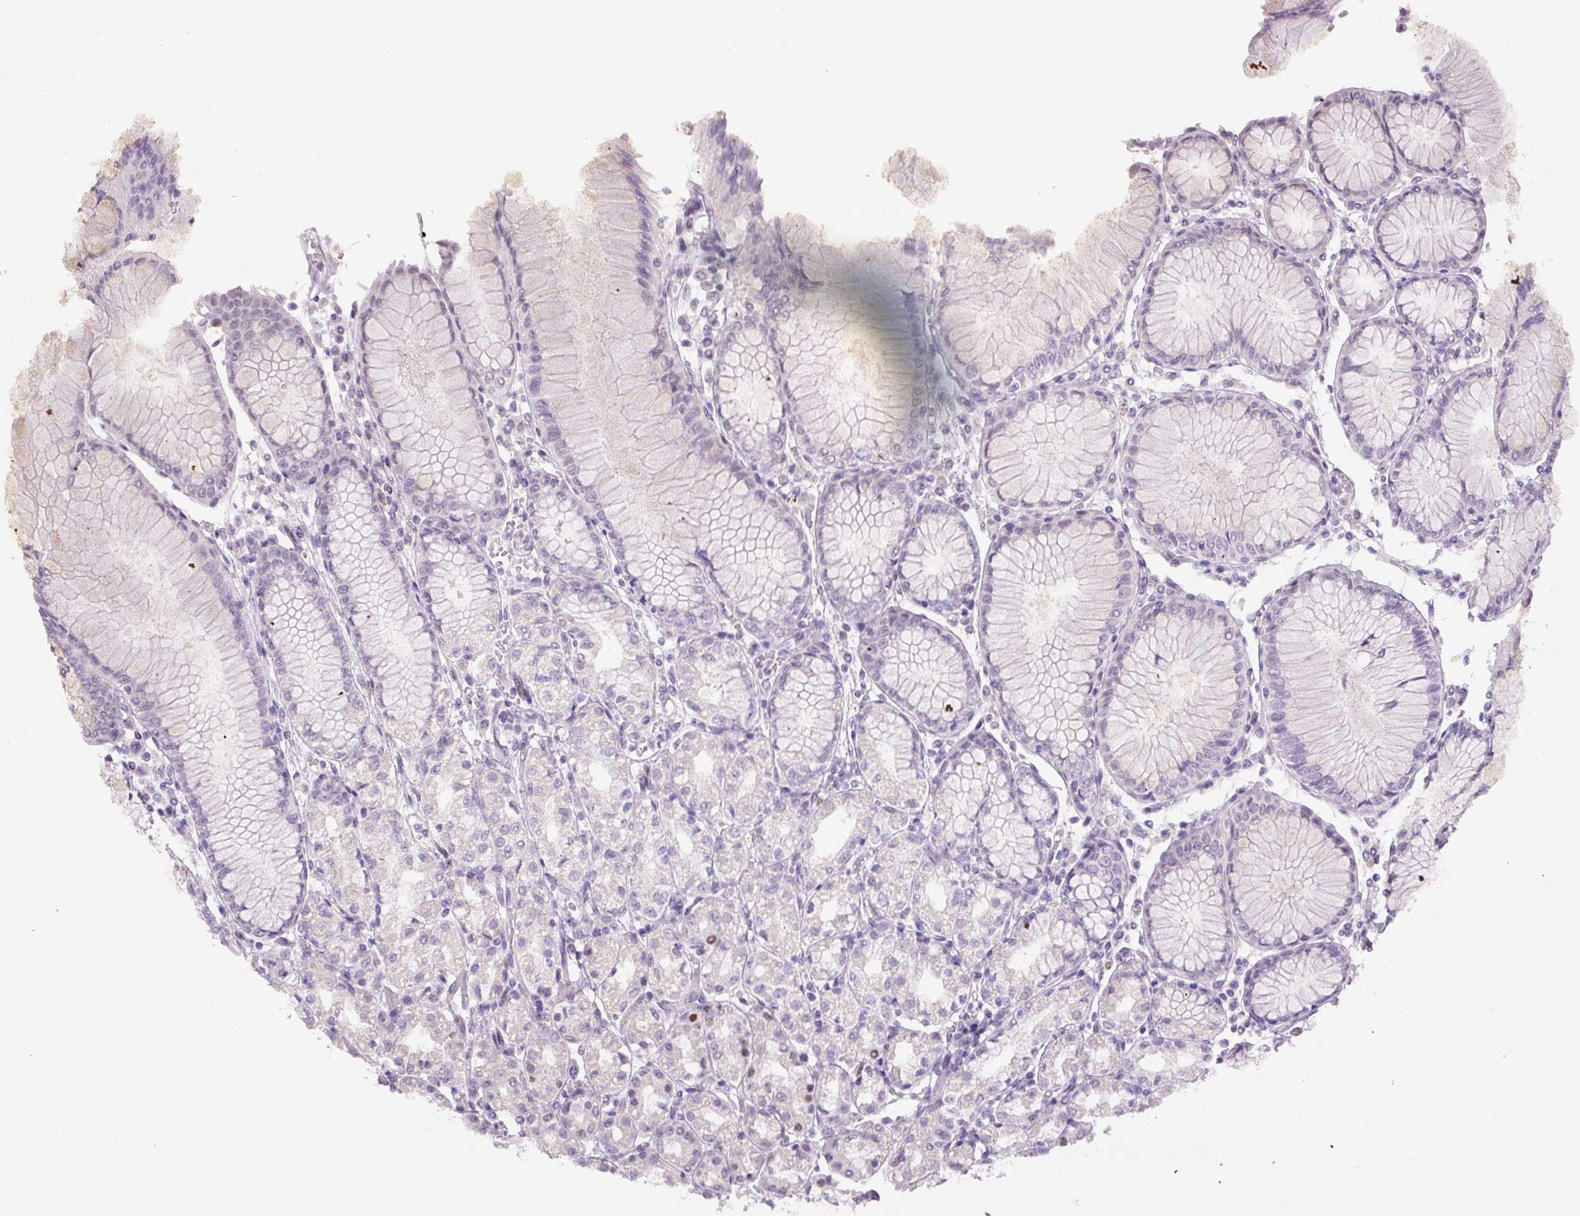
{"staining": {"intensity": "moderate", "quantity": "<25%", "location": "nuclear"}, "tissue": "stomach", "cell_type": "Glandular cells", "image_type": "normal", "snomed": [{"axis": "morphology", "description": "Normal tissue, NOS"}, {"axis": "topography", "description": "Stomach"}], "caption": "Human stomach stained with a brown dye reveals moderate nuclear positive expression in approximately <25% of glandular cells.", "gene": "SIX1", "patient": {"sex": "female", "age": 57}}